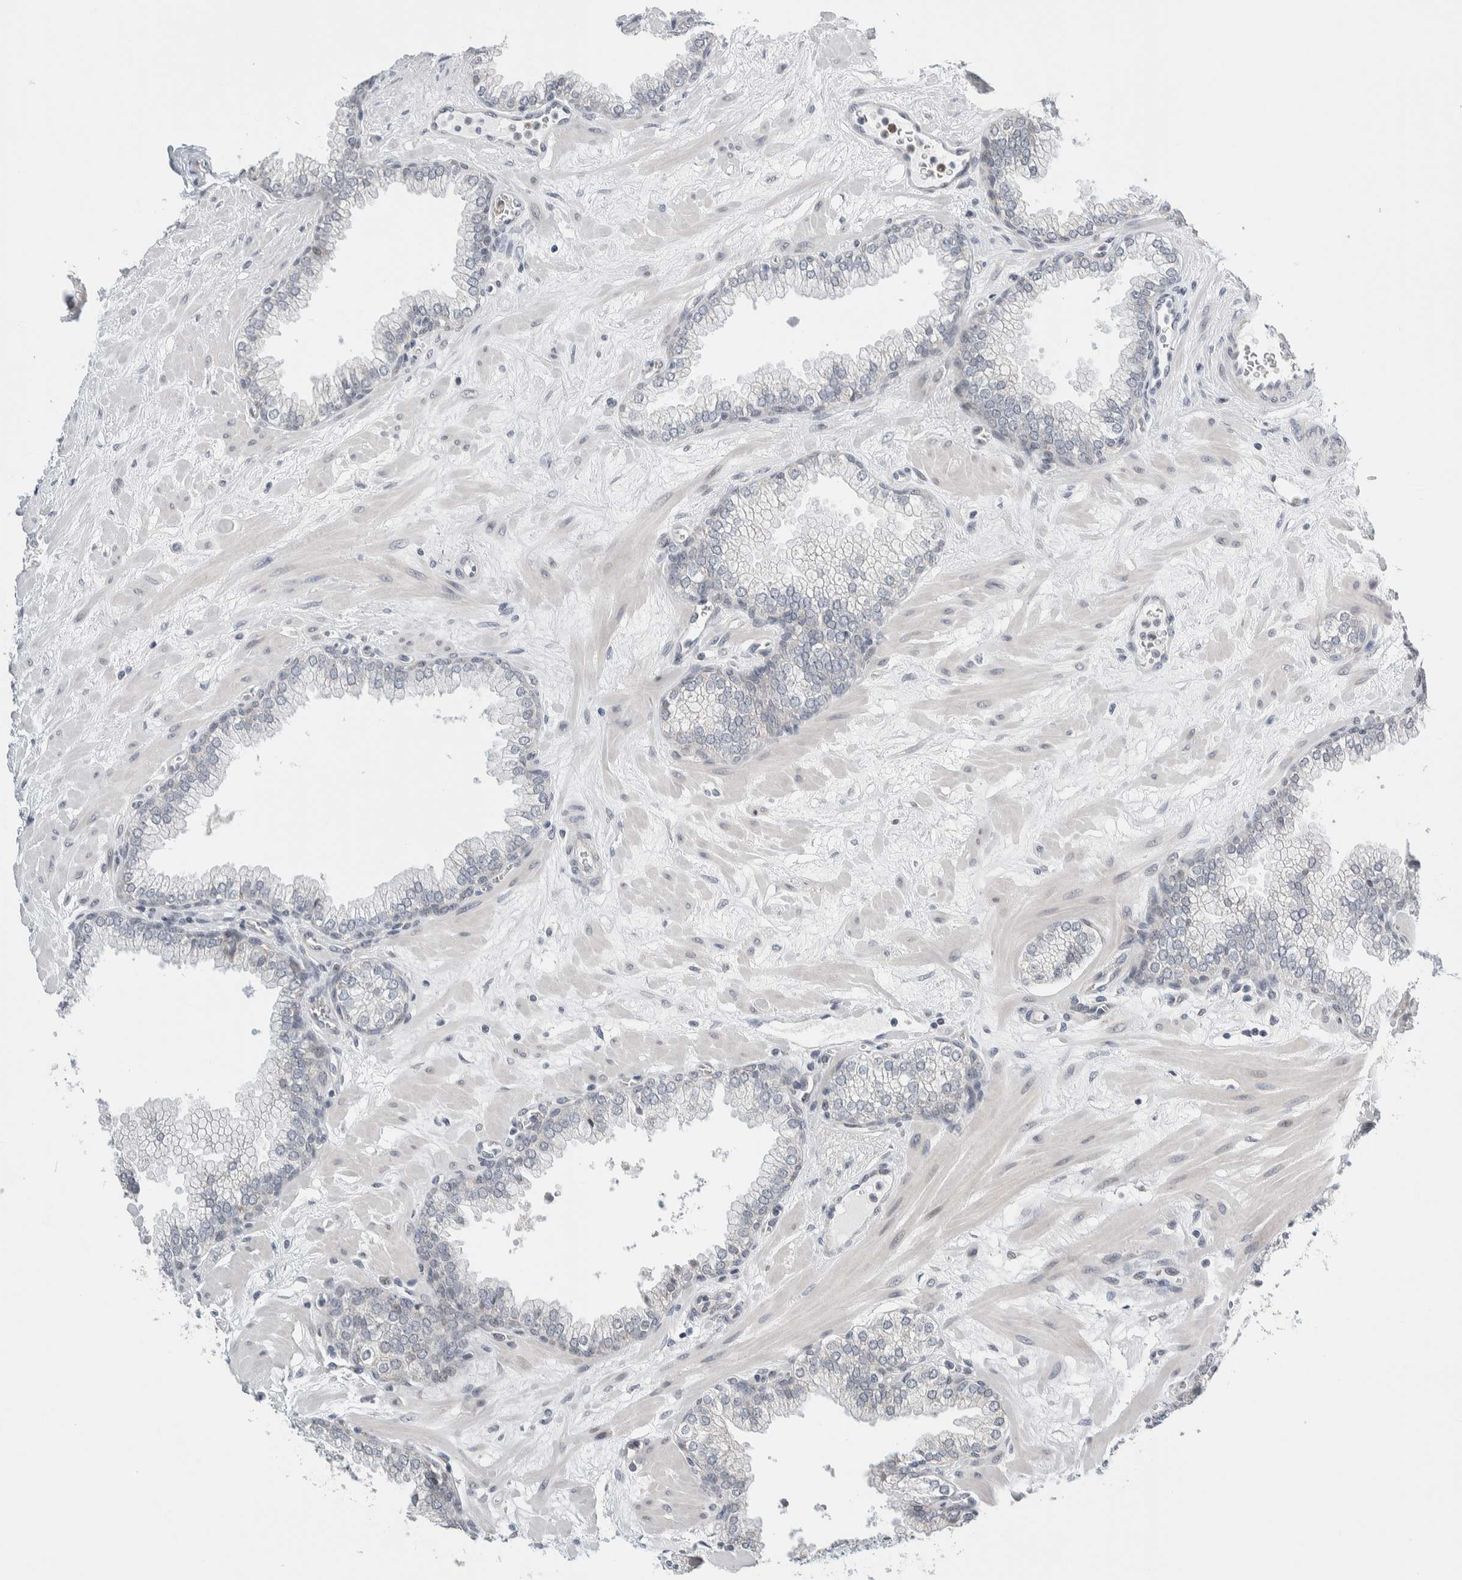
{"staining": {"intensity": "negative", "quantity": "none", "location": "none"}, "tissue": "prostate", "cell_type": "Glandular cells", "image_type": "normal", "snomed": [{"axis": "morphology", "description": "Normal tissue, NOS"}, {"axis": "morphology", "description": "Urothelial carcinoma, Low grade"}, {"axis": "topography", "description": "Urinary bladder"}, {"axis": "topography", "description": "Prostate"}], "caption": "DAB immunohistochemical staining of normal prostate exhibits no significant expression in glandular cells.", "gene": "NEUROD1", "patient": {"sex": "male", "age": 60}}